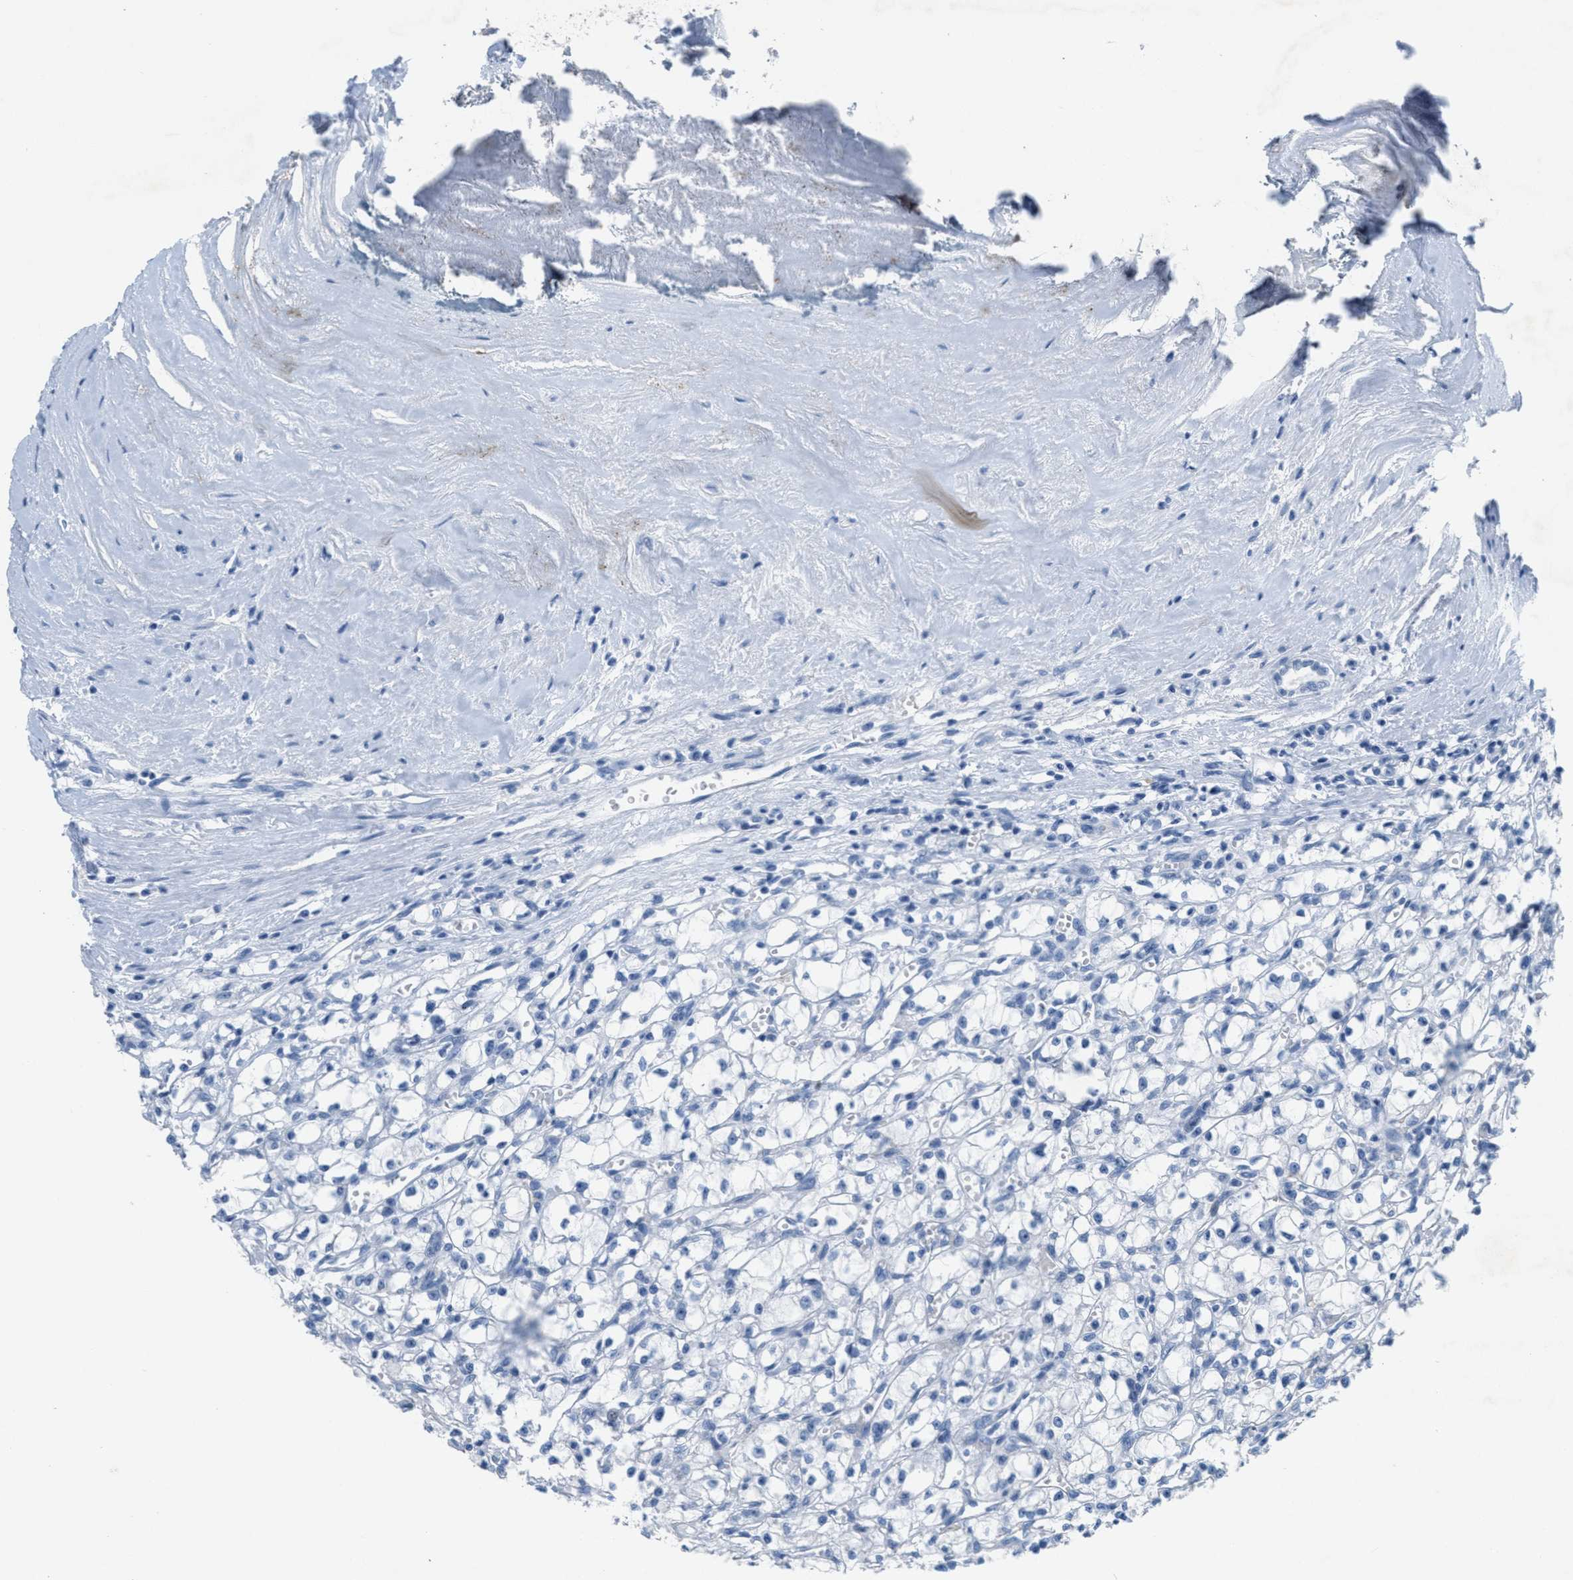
{"staining": {"intensity": "negative", "quantity": "none", "location": "none"}, "tissue": "renal cancer", "cell_type": "Tumor cells", "image_type": "cancer", "snomed": [{"axis": "morphology", "description": "Adenocarcinoma, NOS"}, {"axis": "topography", "description": "Kidney"}], "caption": "Immunohistochemical staining of renal cancer (adenocarcinoma) exhibits no significant positivity in tumor cells. Brightfield microscopy of immunohistochemistry (IHC) stained with DAB (3,3'-diaminobenzidine) (brown) and hematoxylin (blue), captured at high magnification.", "gene": "GPM6A", "patient": {"sex": "male", "age": 56}}